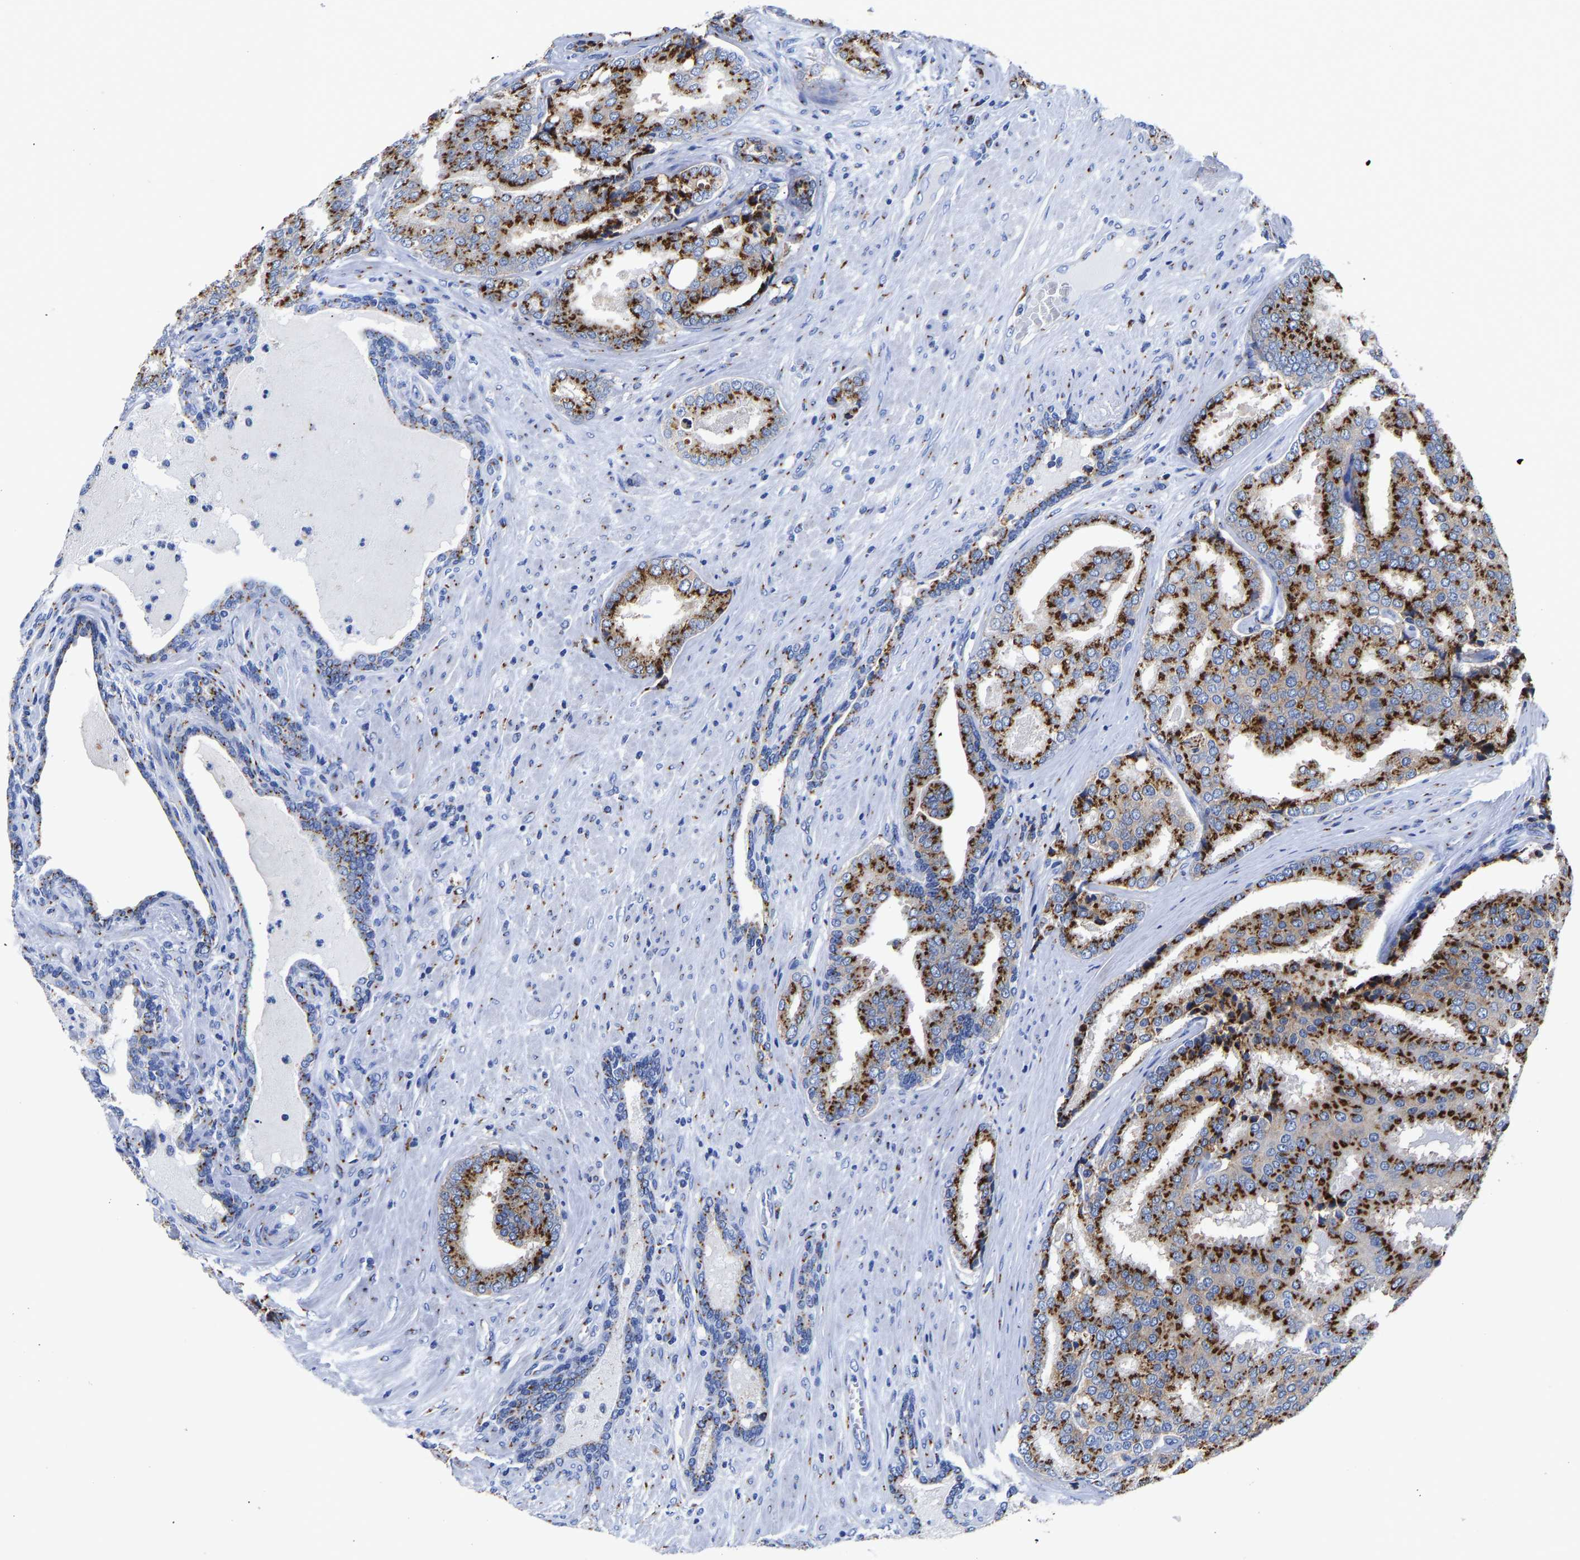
{"staining": {"intensity": "strong", "quantity": ">75%", "location": "cytoplasmic/membranous"}, "tissue": "prostate cancer", "cell_type": "Tumor cells", "image_type": "cancer", "snomed": [{"axis": "morphology", "description": "Adenocarcinoma, High grade"}, {"axis": "topography", "description": "Prostate"}], "caption": "Human prostate high-grade adenocarcinoma stained for a protein (brown) exhibits strong cytoplasmic/membranous positive staining in approximately >75% of tumor cells.", "gene": "TMEM87A", "patient": {"sex": "male", "age": 50}}